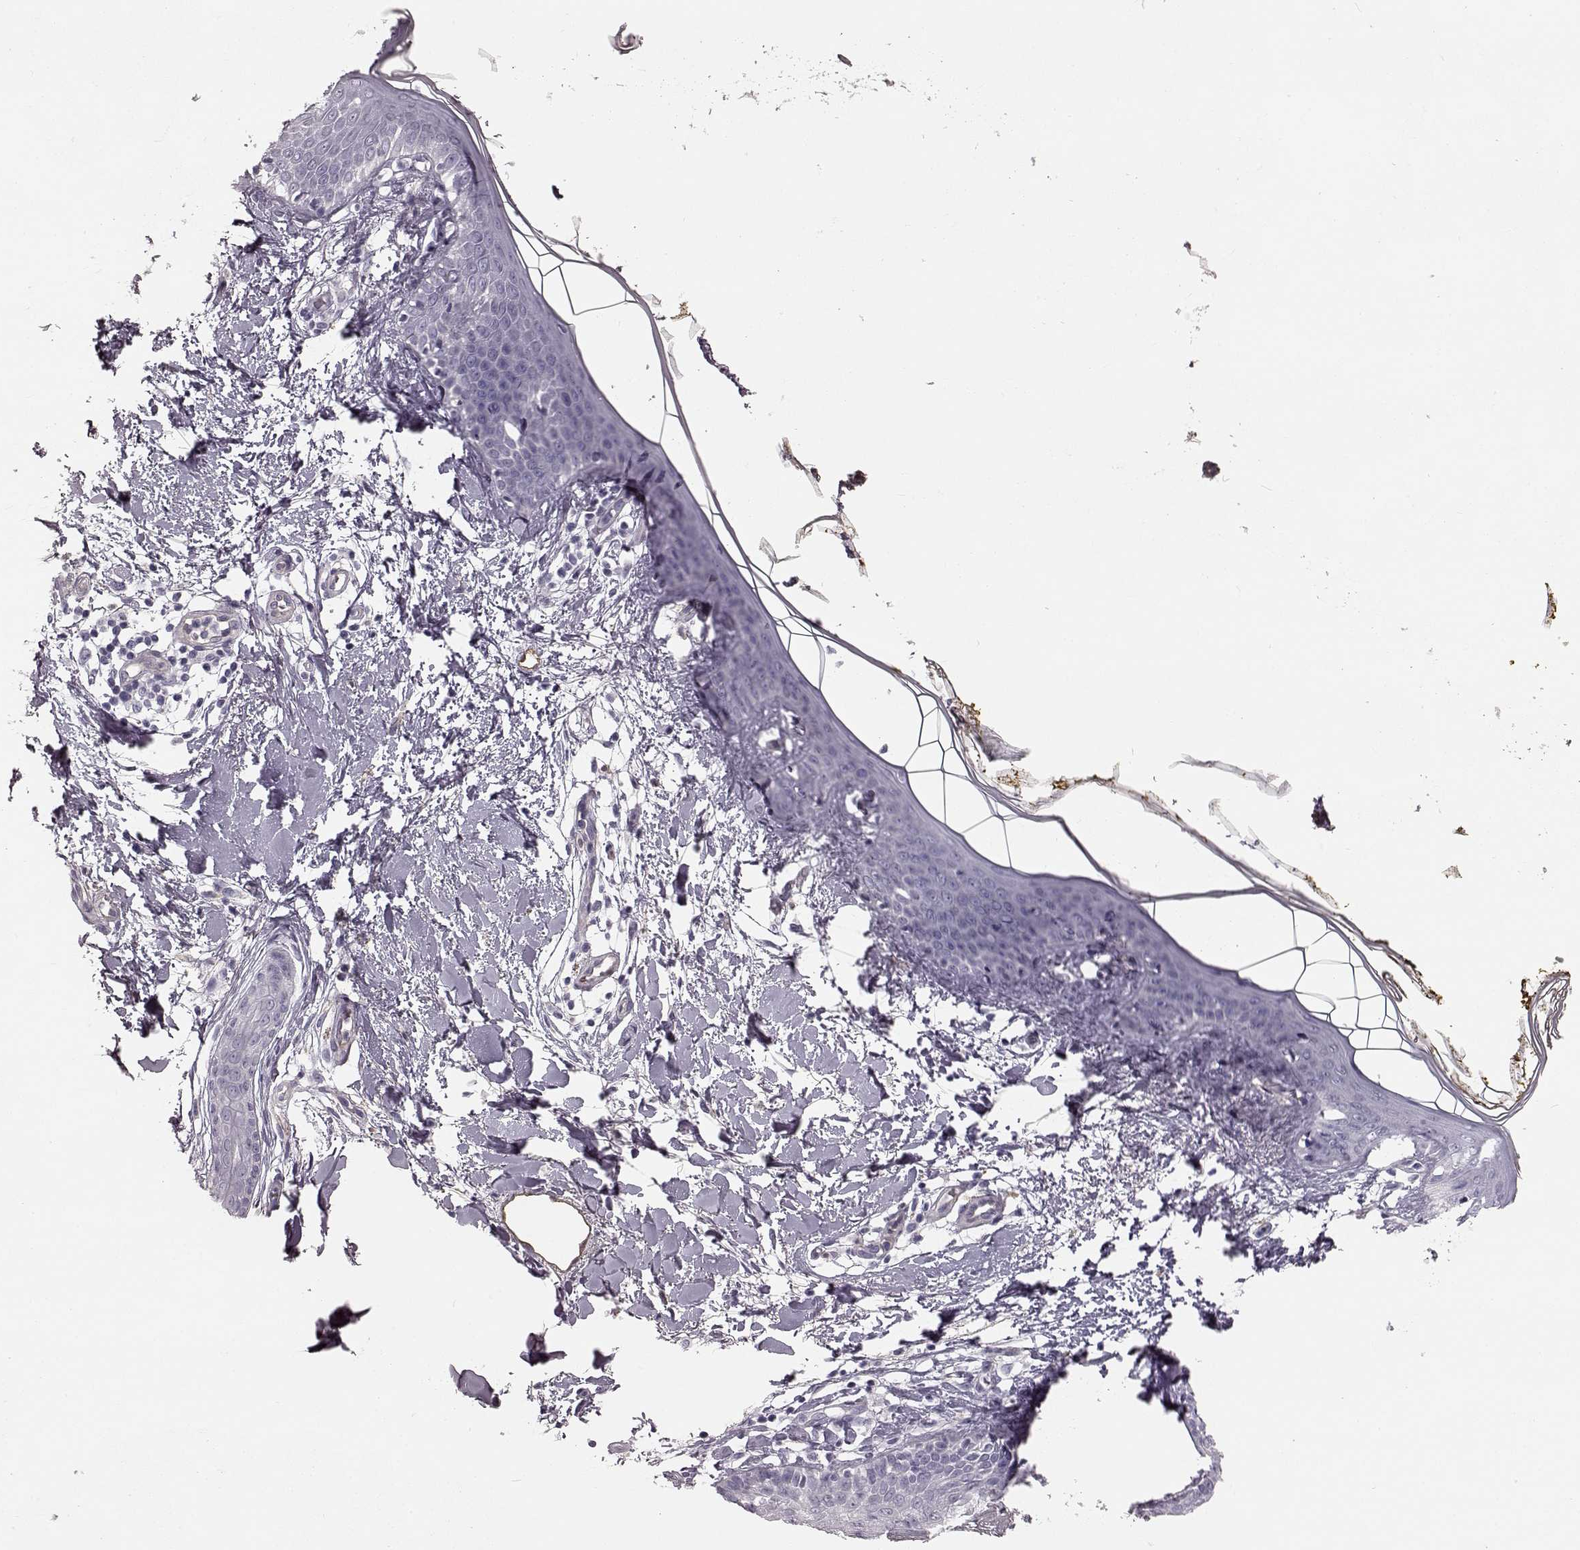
{"staining": {"intensity": "negative", "quantity": "none", "location": "none"}, "tissue": "skin", "cell_type": "Fibroblasts", "image_type": "normal", "snomed": [{"axis": "morphology", "description": "Normal tissue, NOS"}, {"axis": "topography", "description": "Skin"}], "caption": "IHC photomicrograph of unremarkable skin: human skin stained with DAB (3,3'-diaminobenzidine) demonstrates no significant protein positivity in fibroblasts.", "gene": "EIF4E1B", "patient": {"sex": "female", "age": 34}}